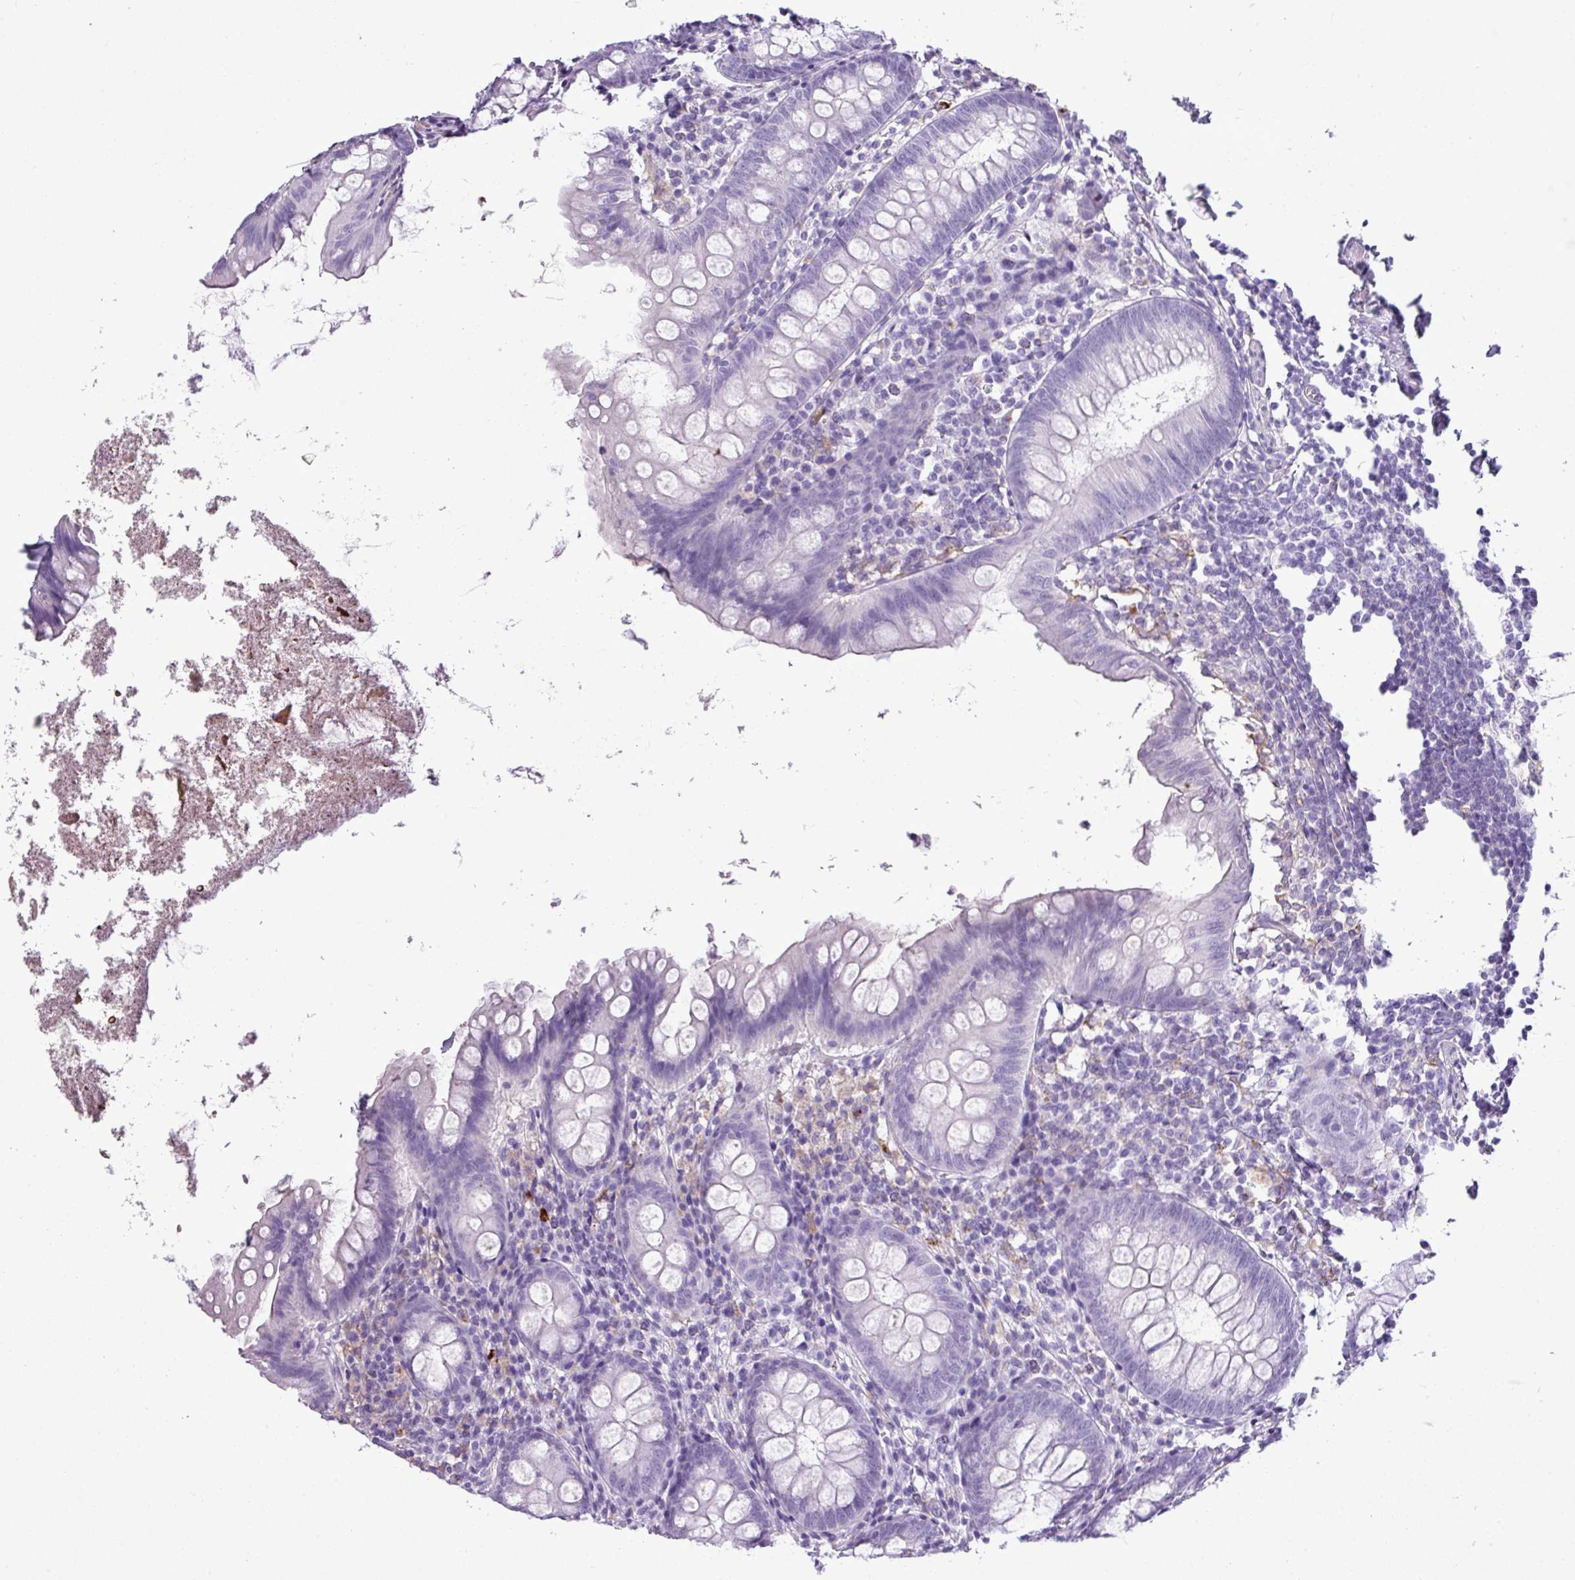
{"staining": {"intensity": "negative", "quantity": "none", "location": "none"}, "tissue": "appendix", "cell_type": "Glandular cells", "image_type": "normal", "snomed": [{"axis": "morphology", "description": "Normal tissue, NOS"}, {"axis": "topography", "description": "Appendix"}], "caption": "High power microscopy photomicrograph of an immunohistochemistry image of normal appendix, revealing no significant staining in glandular cells.", "gene": "RBMXL2", "patient": {"sex": "female", "age": 51}}